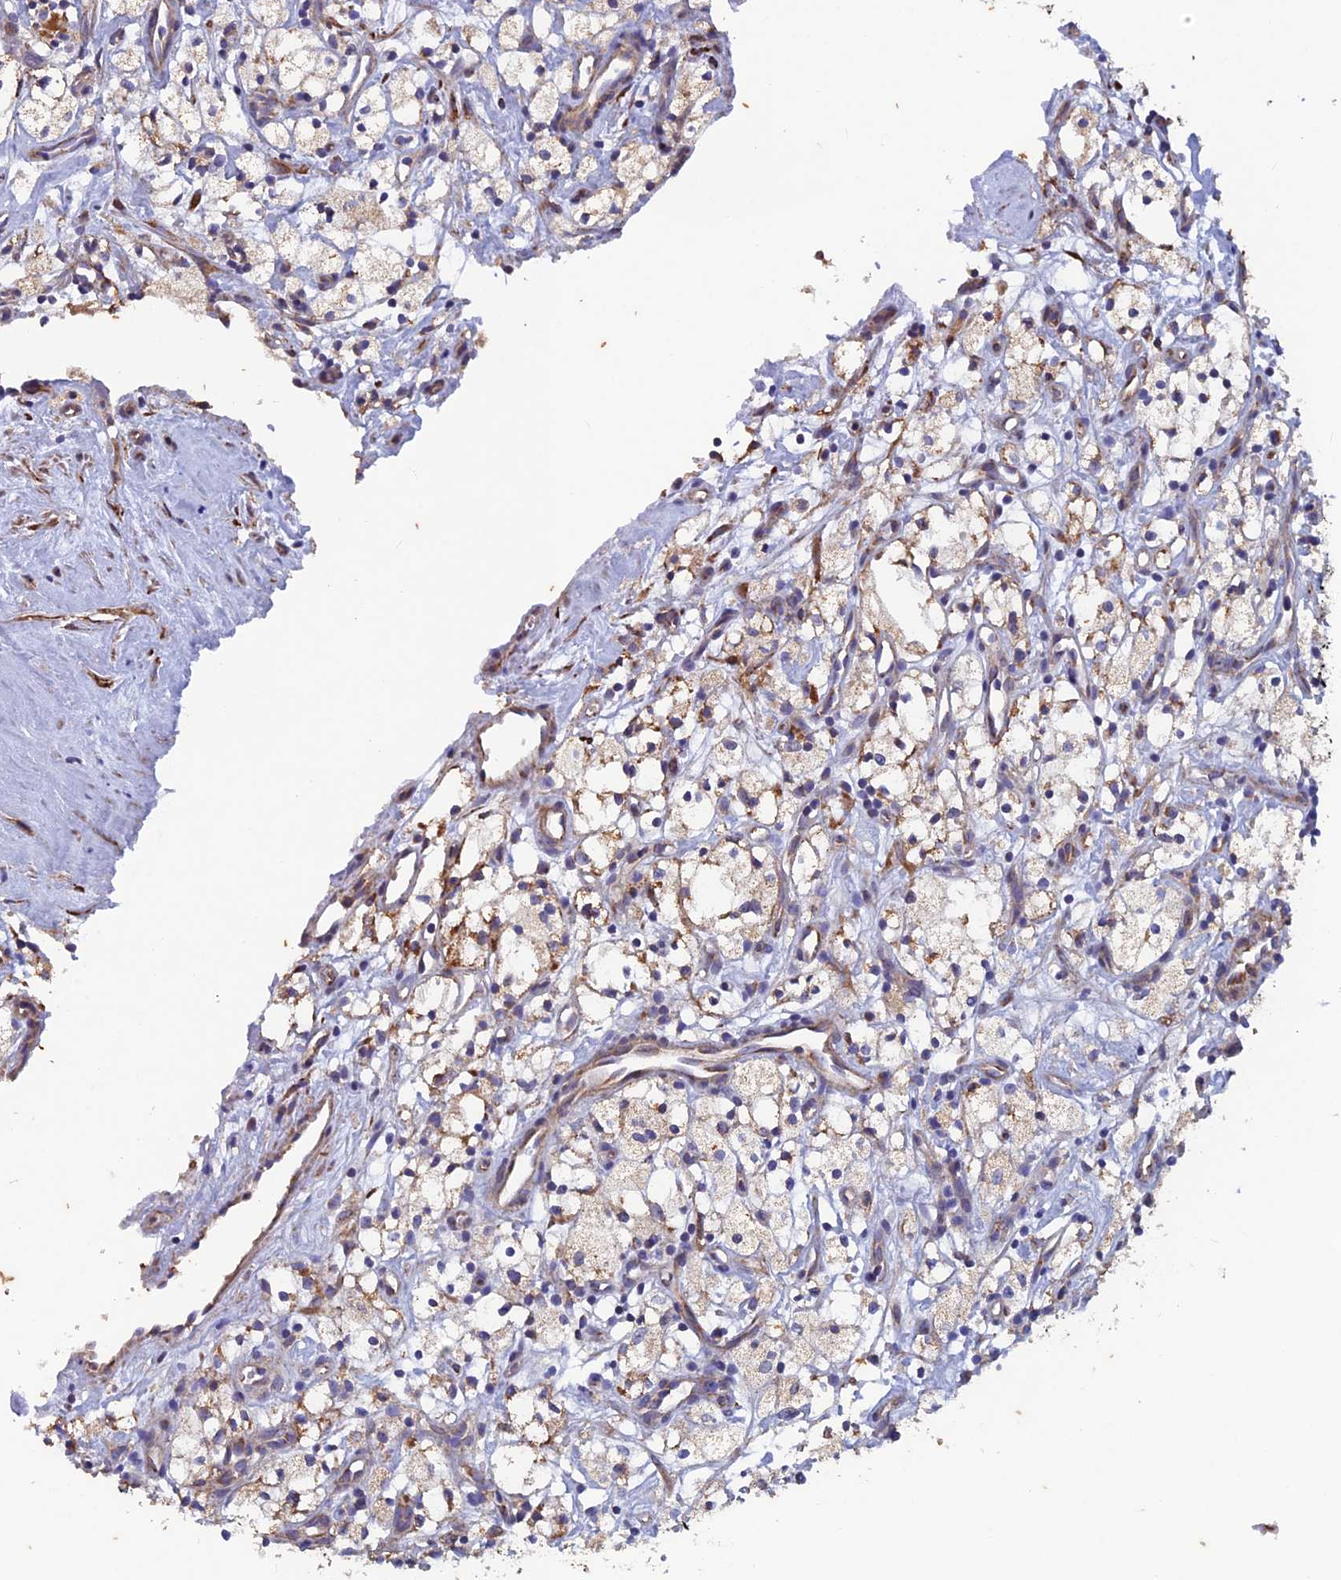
{"staining": {"intensity": "weak", "quantity": "25%-75%", "location": "cytoplasmic/membranous"}, "tissue": "renal cancer", "cell_type": "Tumor cells", "image_type": "cancer", "snomed": [{"axis": "morphology", "description": "Adenocarcinoma, NOS"}, {"axis": "topography", "description": "Kidney"}], "caption": "An immunohistochemistry histopathology image of neoplastic tissue is shown. Protein staining in brown highlights weak cytoplasmic/membranous positivity in adenocarcinoma (renal) within tumor cells. (brown staining indicates protein expression, while blue staining denotes nuclei).", "gene": "AP4S1", "patient": {"sex": "male", "age": 59}}